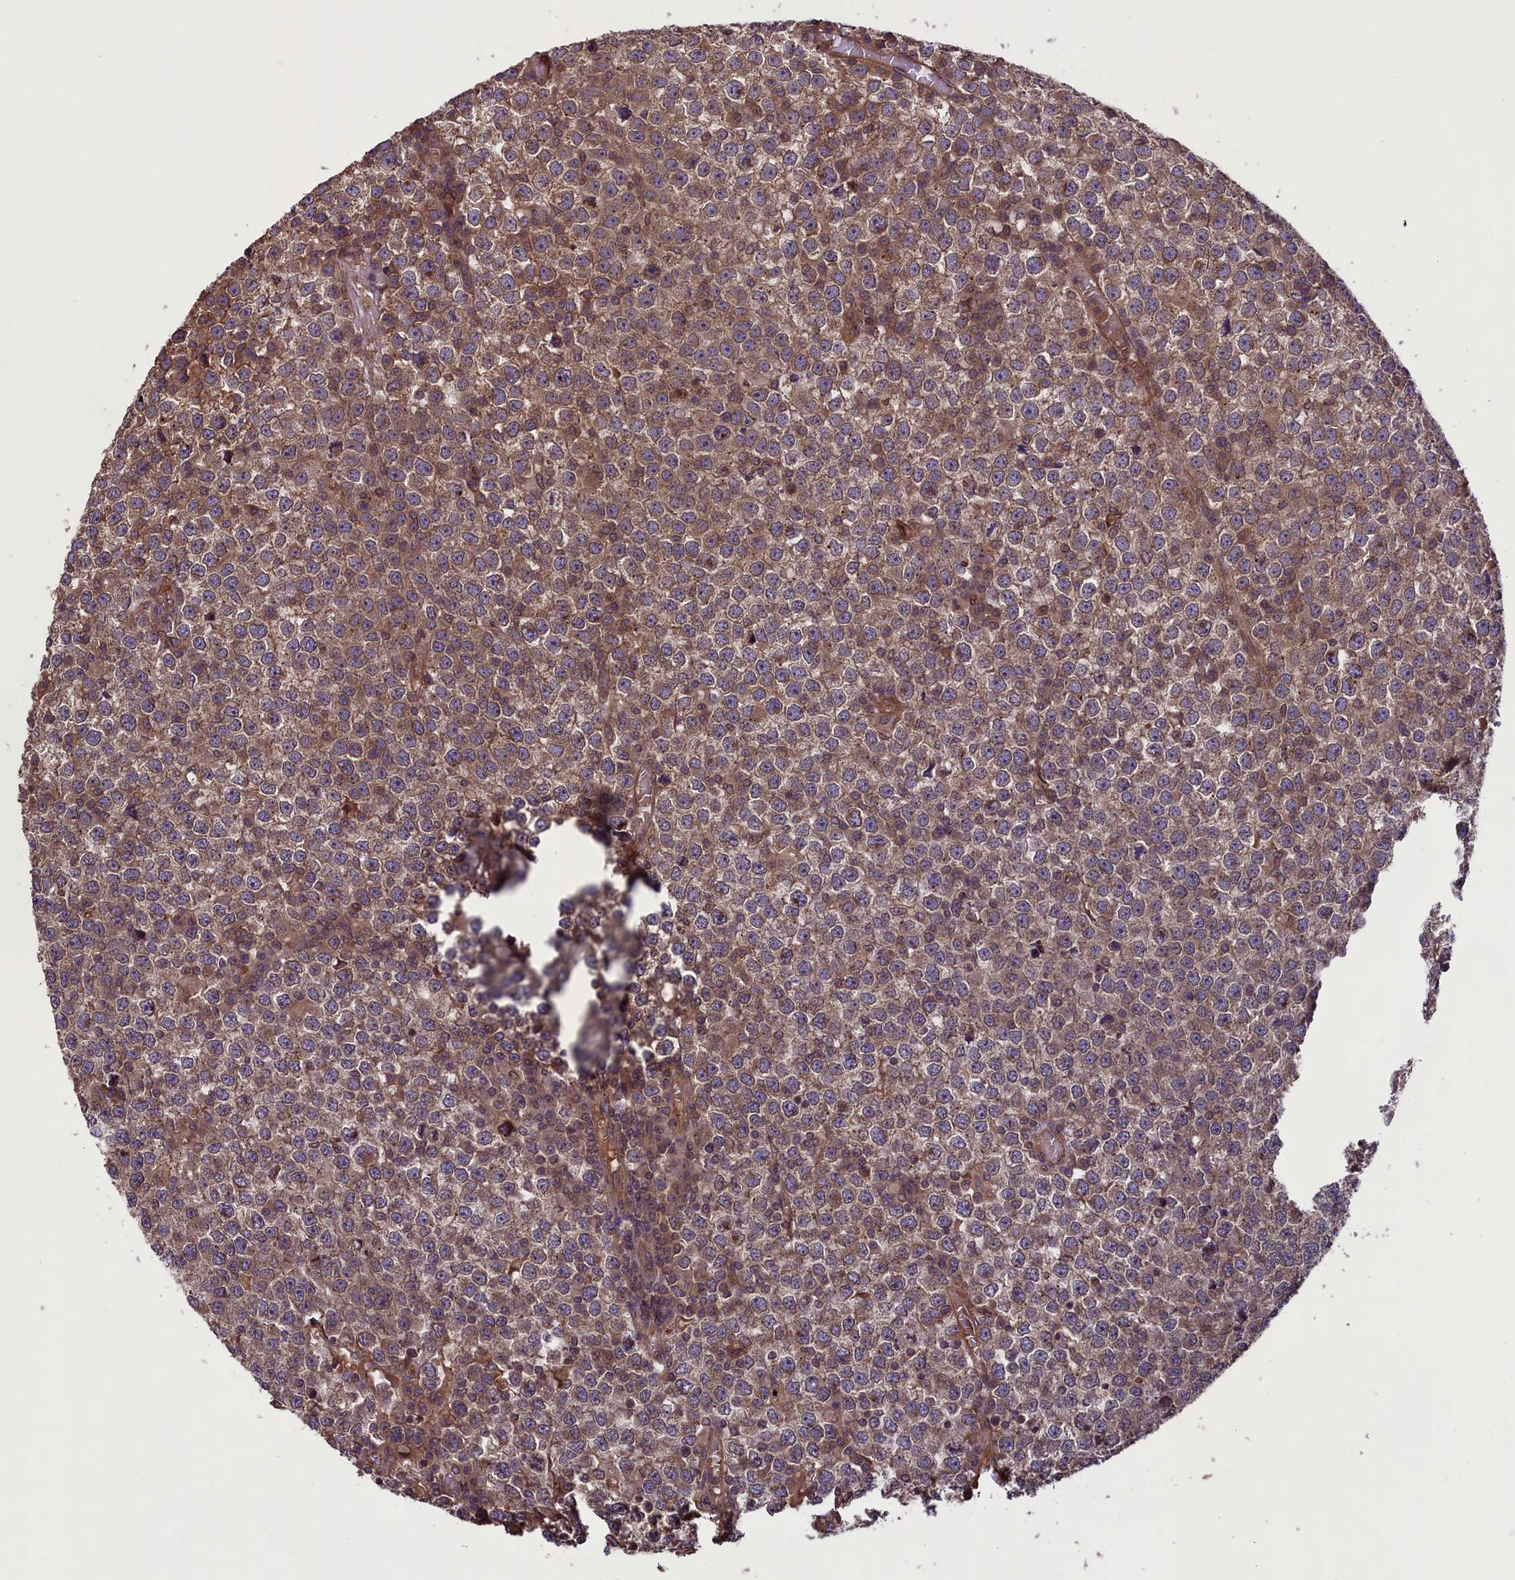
{"staining": {"intensity": "moderate", "quantity": "25%-75%", "location": "cytoplasmic/membranous"}, "tissue": "testis cancer", "cell_type": "Tumor cells", "image_type": "cancer", "snomed": [{"axis": "morphology", "description": "Seminoma, NOS"}, {"axis": "topography", "description": "Testis"}], "caption": "A high-resolution micrograph shows immunohistochemistry staining of testis cancer, which displays moderate cytoplasmic/membranous positivity in about 25%-75% of tumor cells.", "gene": "CCDC125", "patient": {"sex": "male", "age": 65}}